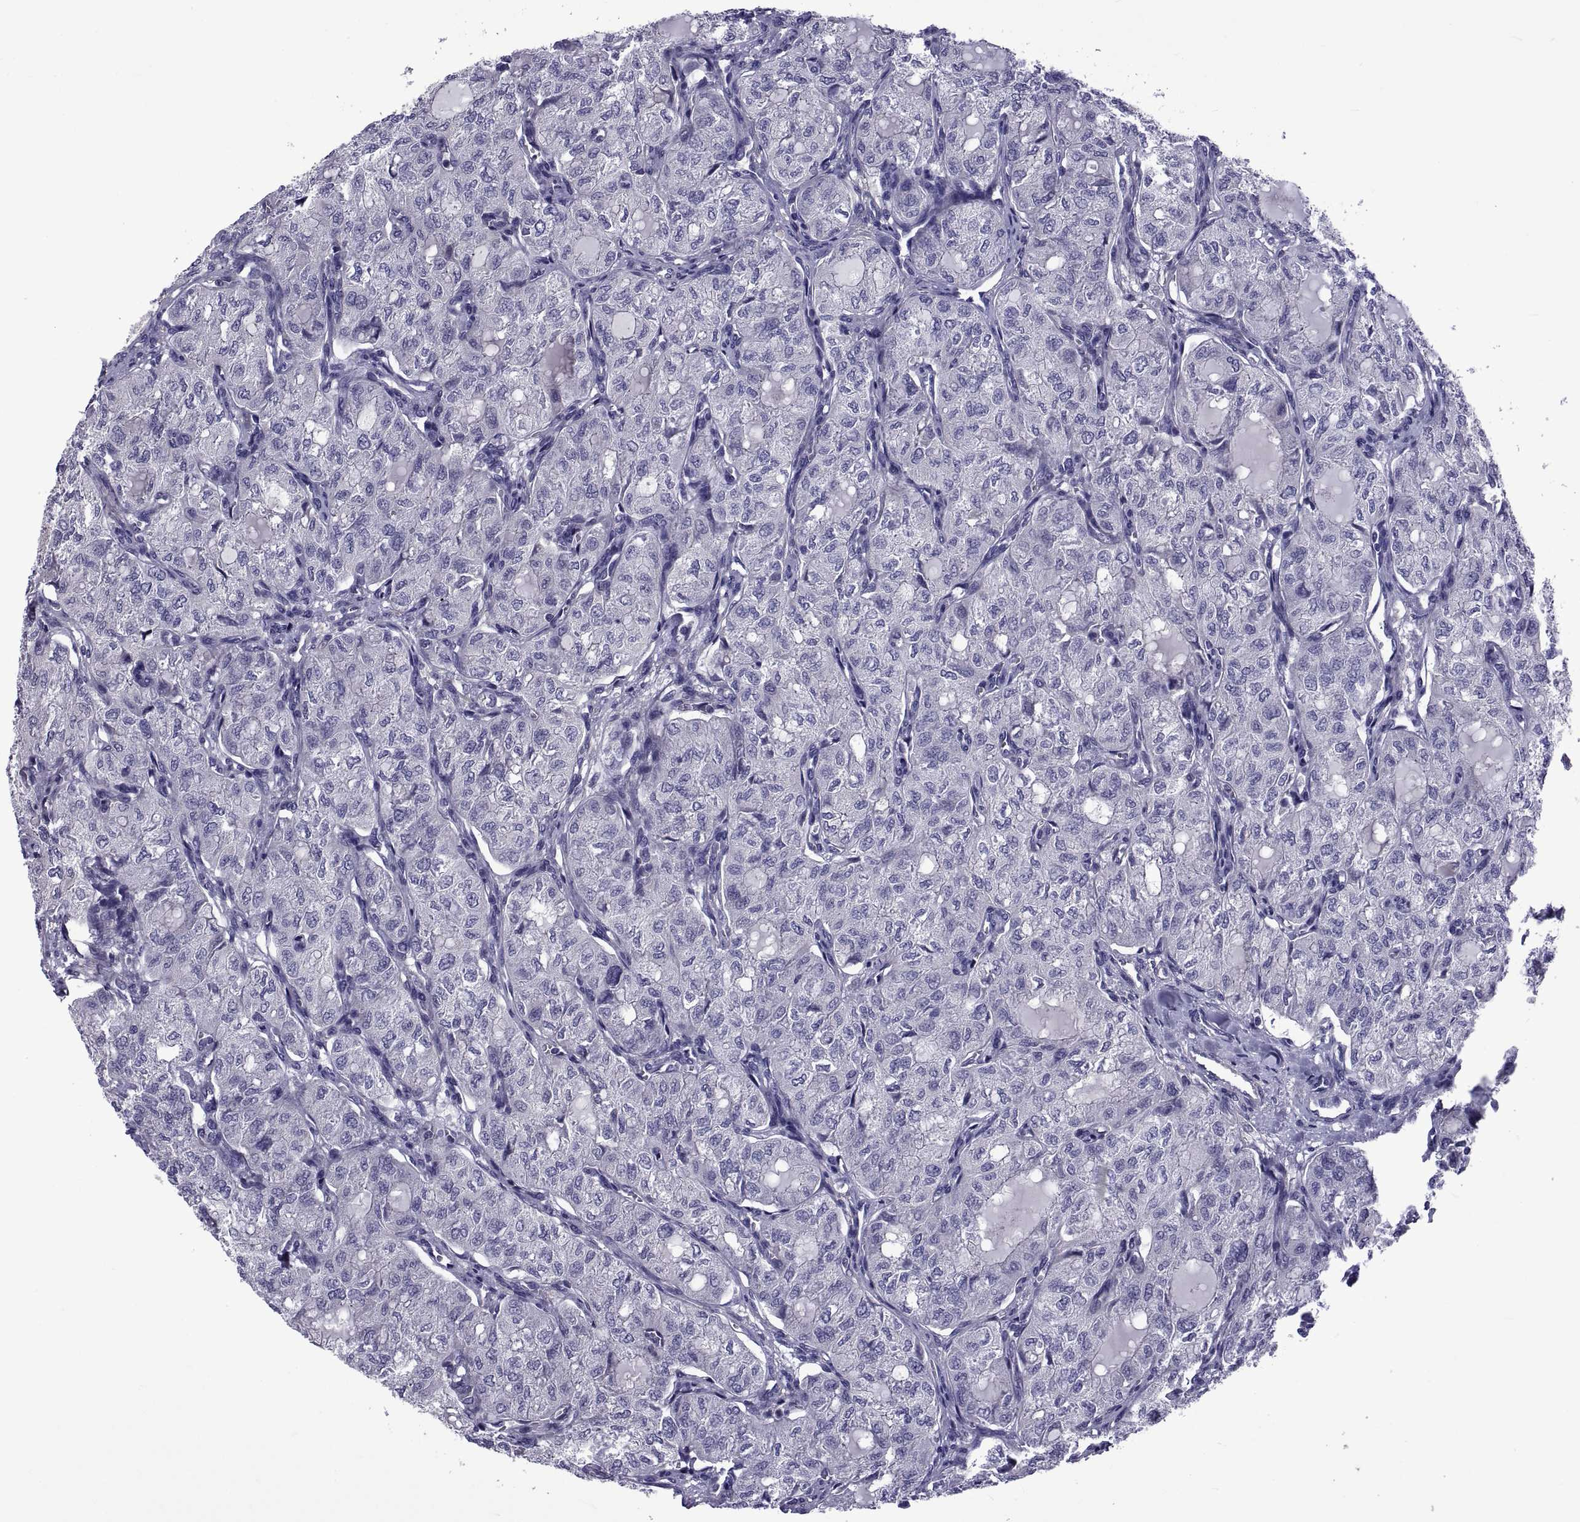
{"staining": {"intensity": "negative", "quantity": "none", "location": "none"}, "tissue": "thyroid cancer", "cell_type": "Tumor cells", "image_type": "cancer", "snomed": [{"axis": "morphology", "description": "Follicular adenoma carcinoma, NOS"}, {"axis": "topography", "description": "Thyroid gland"}], "caption": "This micrograph is of thyroid follicular adenoma carcinoma stained with immunohistochemistry (IHC) to label a protein in brown with the nuclei are counter-stained blue. There is no expression in tumor cells.", "gene": "TMC3", "patient": {"sex": "male", "age": 75}}